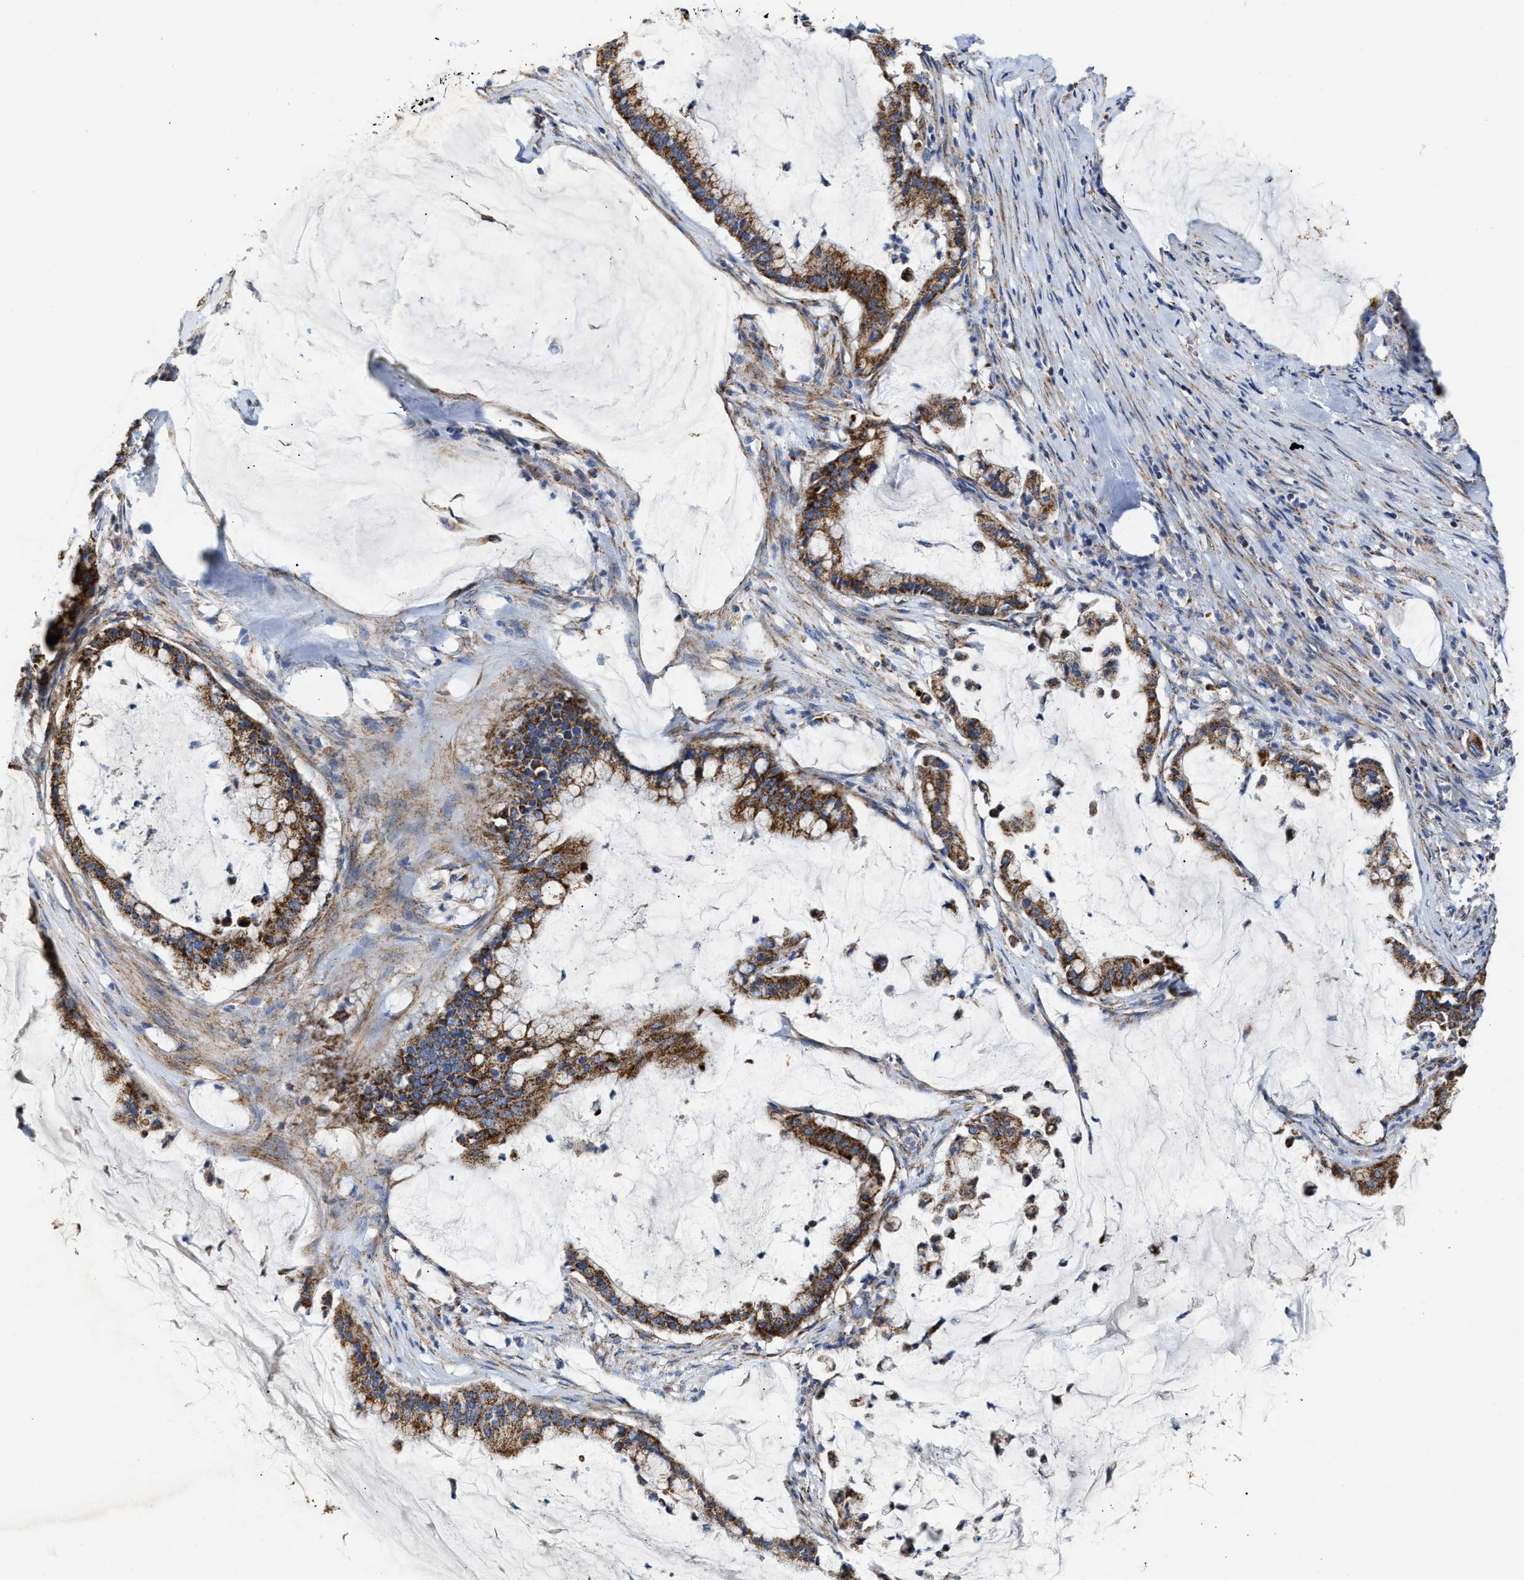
{"staining": {"intensity": "strong", "quantity": ">75%", "location": "cytoplasmic/membranous"}, "tissue": "pancreatic cancer", "cell_type": "Tumor cells", "image_type": "cancer", "snomed": [{"axis": "morphology", "description": "Adenocarcinoma, NOS"}, {"axis": "topography", "description": "Pancreas"}], "caption": "Pancreatic adenocarcinoma stained with a protein marker demonstrates strong staining in tumor cells.", "gene": "MECR", "patient": {"sex": "male", "age": 41}}